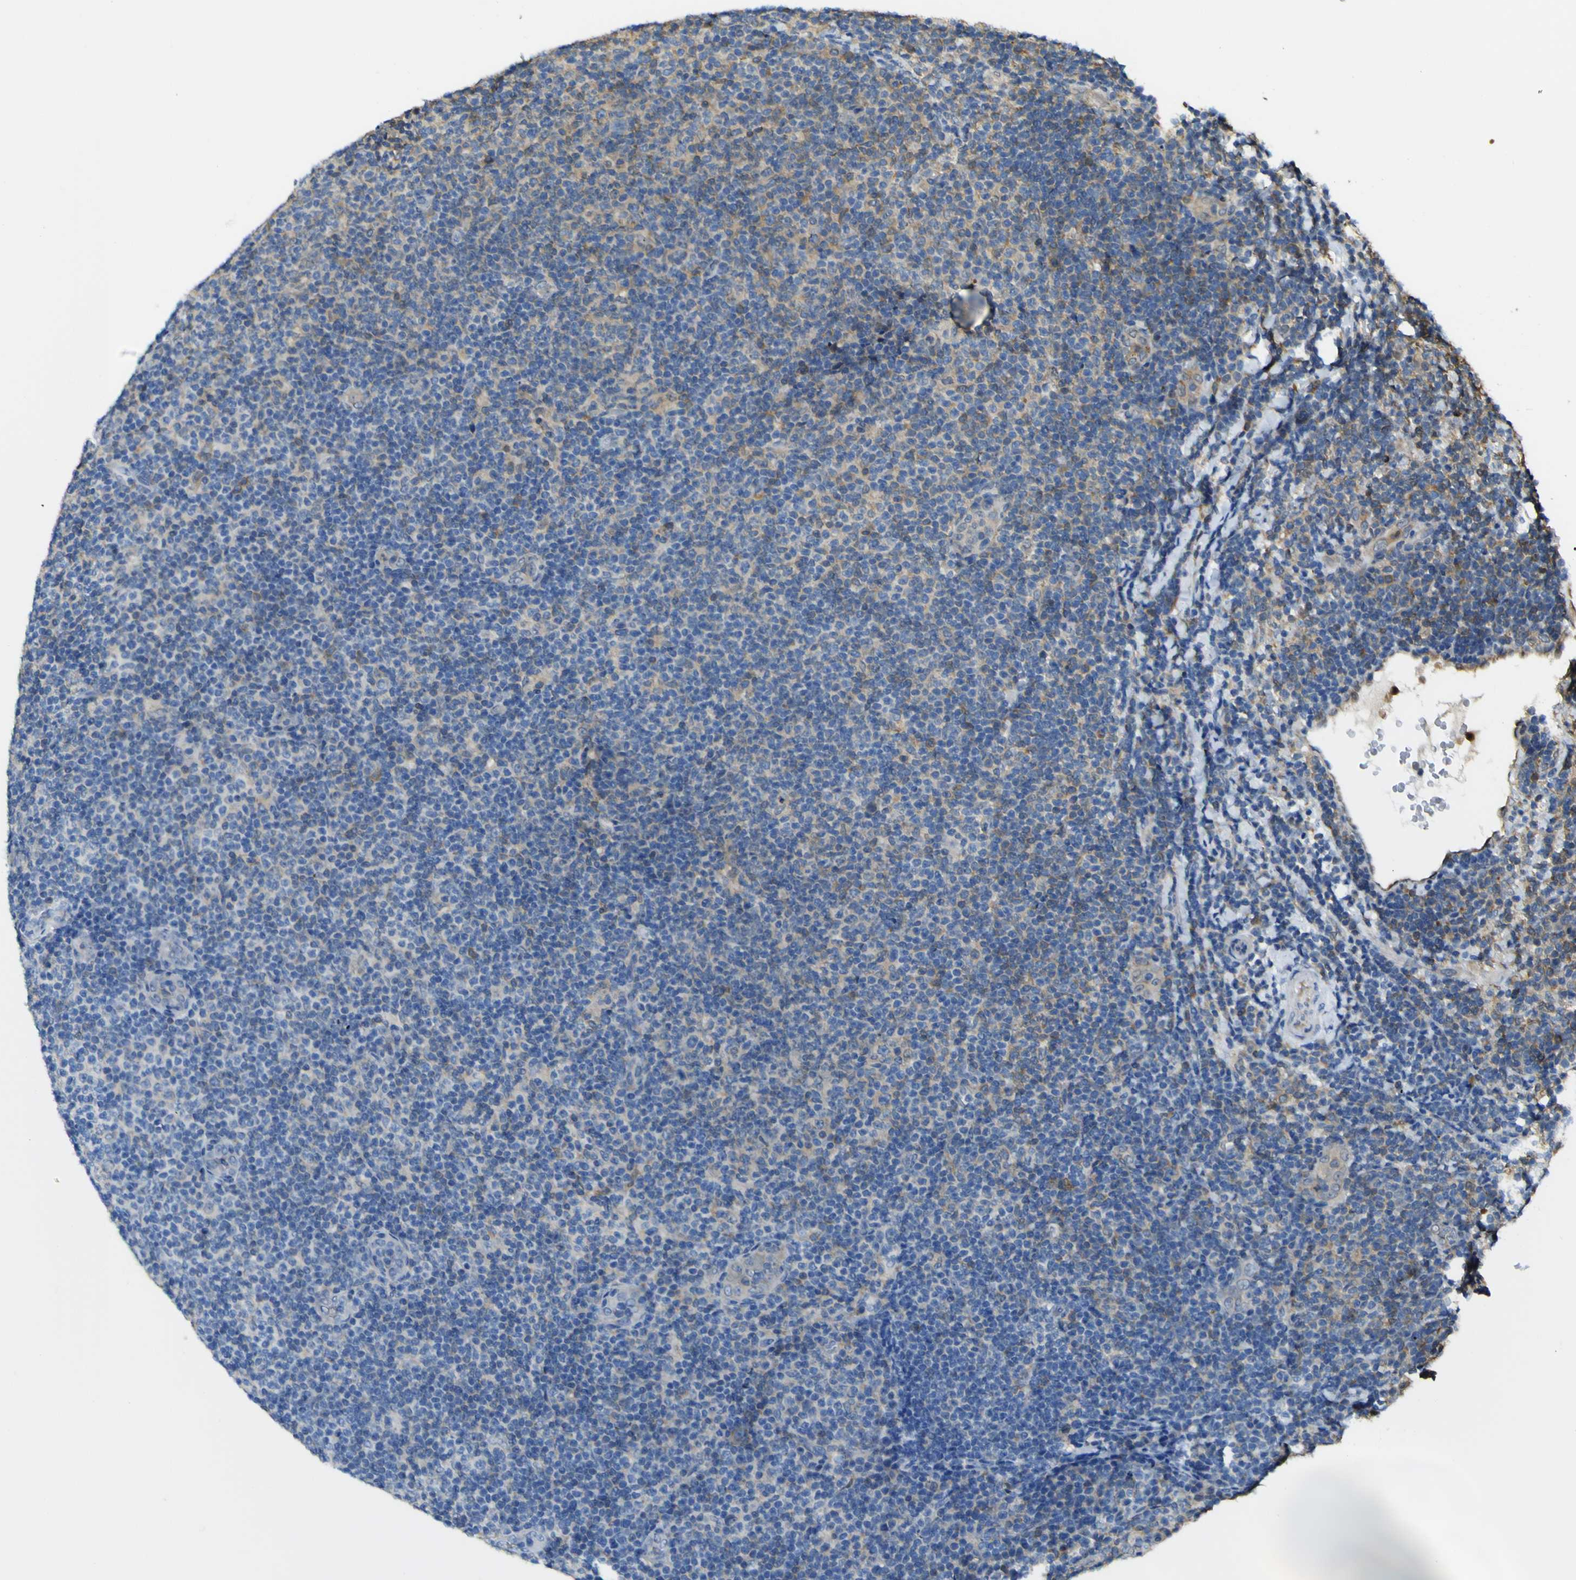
{"staining": {"intensity": "moderate", "quantity": "25%-75%", "location": "cytoplasmic/membranous"}, "tissue": "lymphoma", "cell_type": "Tumor cells", "image_type": "cancer", "snomed": [{"axis": "morphology", "description": "Malignant lymphoma, non-Hodgkin's type, Low grade"}, {"axis": "topography", "description": "Lymph node"}], "caption": "Malignant lymphoma, non-Hodgkin's type (low-grade) stained with a brown dye exhibits moderate cytoplasmic/membranous positive staining in approximately 25%-75% of tumor cells.", "gene": "ABHD3", "patient": {"sex": "male", "age": 83}}